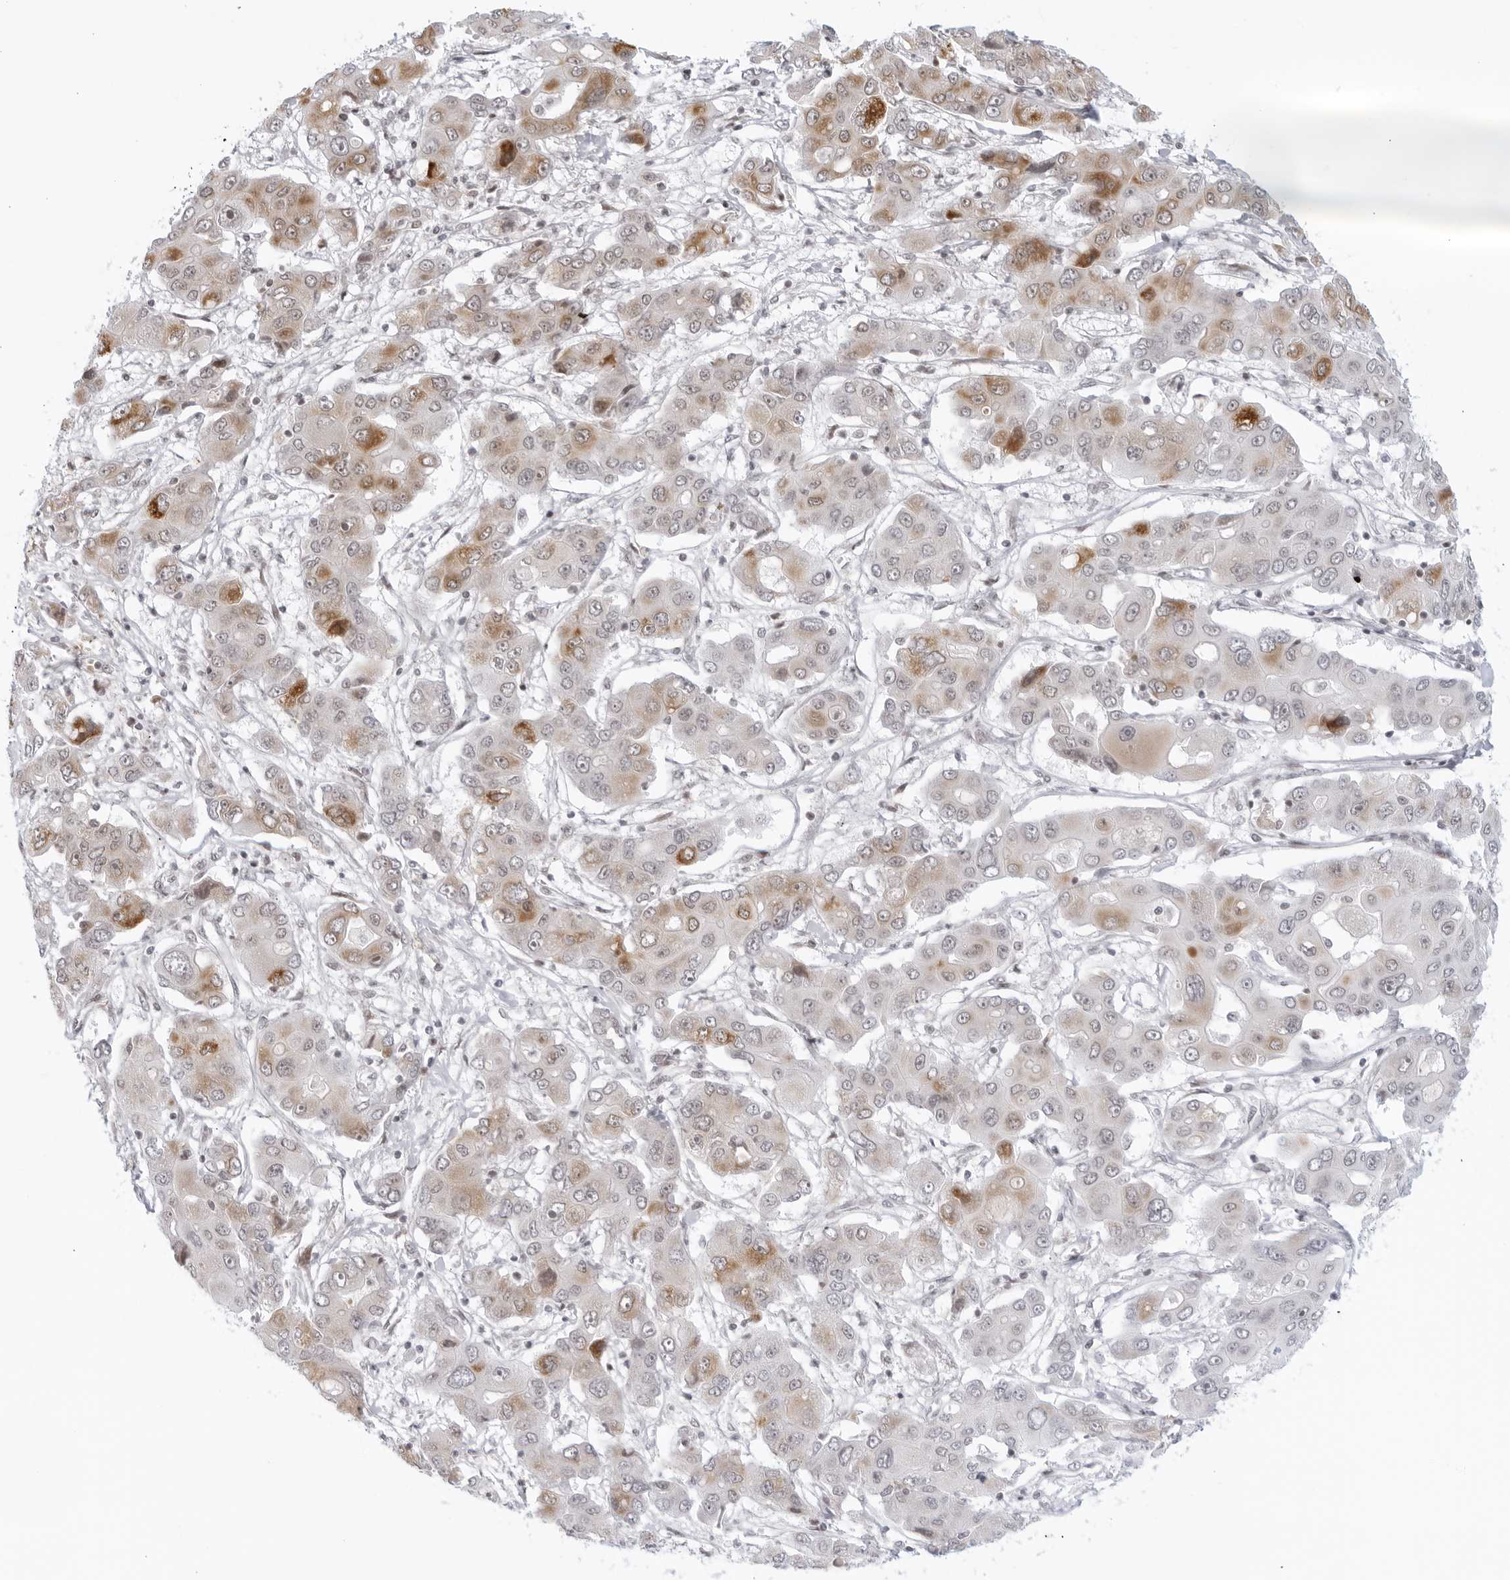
{"staining": {"intensity": "moderate", "quantity": "<25%", "location": "cytoplasmic/membranous,nuclear"}, "tissue": "liver cancer", "cell_type": "Tumor cells", "image_type": "cancer", "snomed": [{"axis": "morphology", "description": "Cholangiocarcinoma"}, {"axis": "topography", "description": "Liver"}], "caption": "Tumor cells show low levels of moderate cytoplasmic/membranous and nuclear positivity in about <25% of cells in liver cholangiocarcinoma. The protein is stained brown, and the nuclei are stained in blue (DAB (3,3'-diaminobenzidine) IHC with brightfield microscopy, high magnification).", "gene": "RAB11FIP3", "patient": {"sex": "male", "age": 67}}